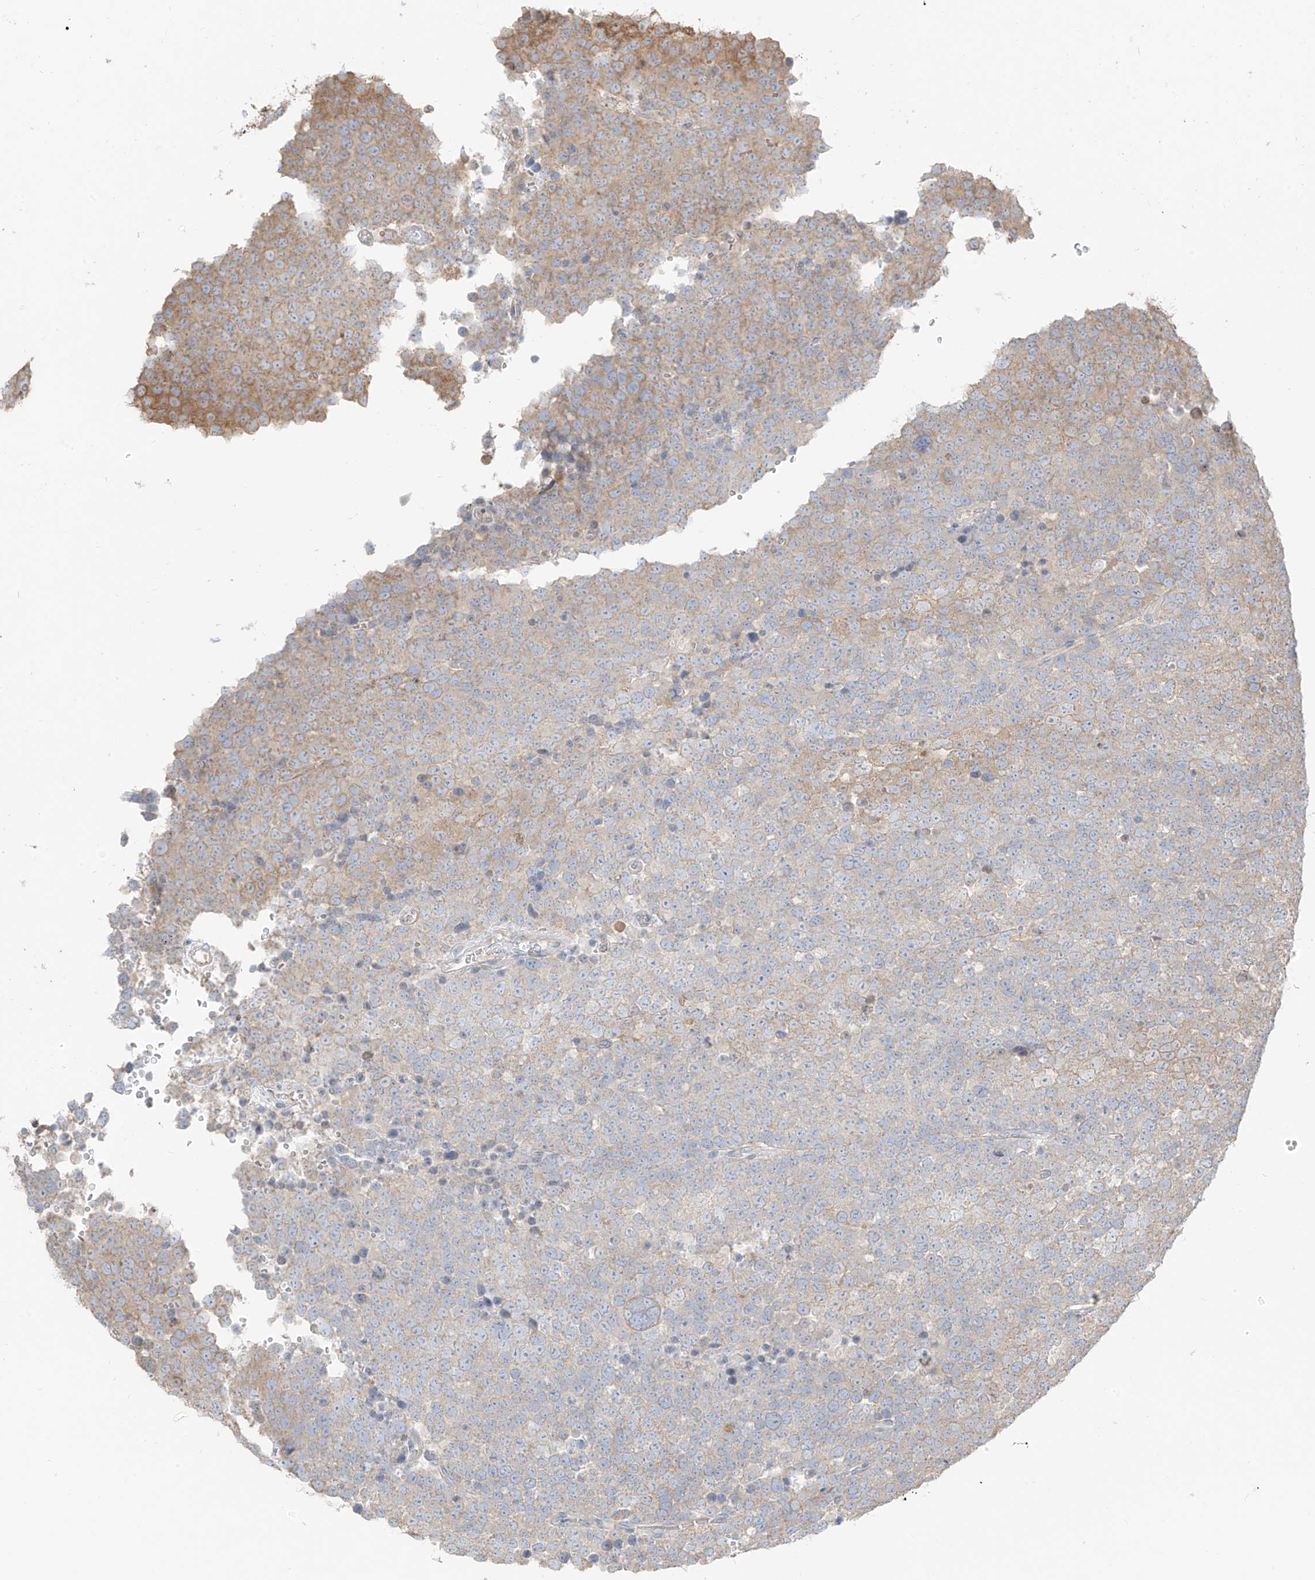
{"staining": {"intensity": "moderate", "quantity": "<25%", "location": "cytoplasmic/membranous"}, "tissue": "testis cancer", "cell_type": "Tumor cells", "image_type": "cancer", "snomed": [{"axis": "morphology", "description": "Seminoma, NOS"}, {"axis": "topography", "description": "Testis"}], "caption": "An image of human seminoma (testis) stained for a protein demonstrates moderate cytoplasmic/membranous brown staining in tumor cells. The staining is performed using DAB brown chromogen to label protein expression. The nuclei are counter-stained blue using hematoxylin.", "gene": "ETHE1", "patient": {"sex": "male", "age": 71}}